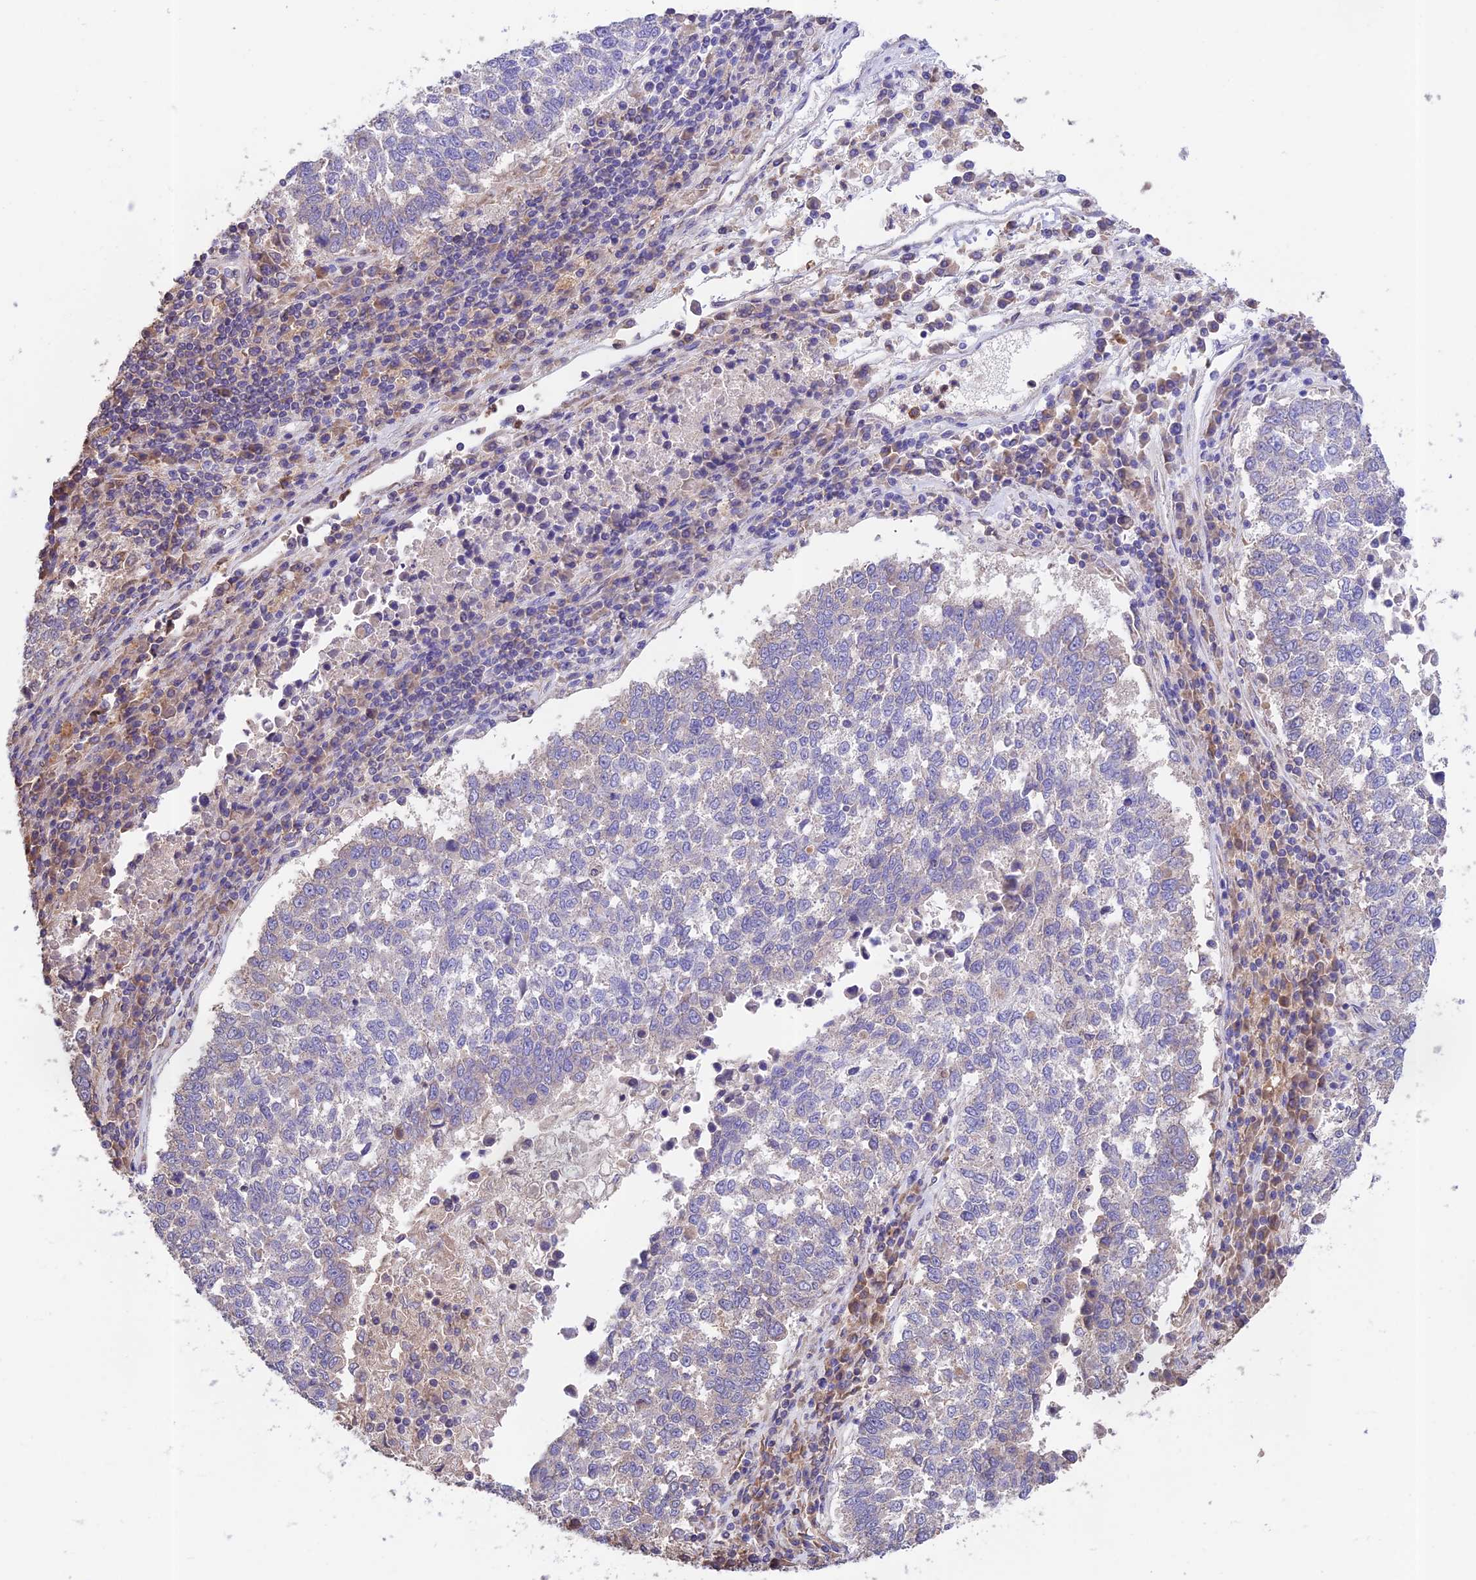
{"staining": {"intensity": "negative", "quantity": "none", "location": "none"}, "tissue": "lung cancer", "cell_type": "Tumor cells", "image_type": "cancer", "snomed": [{"axis": "morphology", "description": "Squamous cell carcinoma, NOS"}, {"axis": "topography", "description": "Lung"}], "caption": "An immunohistochemistry (IHC) photomicrograph of lung cancer (squamous cell carcinoma) is shown. There is no staining in tumor cells of lung cancer (squamous cell carcinoma).", "gene": "EMC3", "patient": {"sex": "male", "age": 73}}